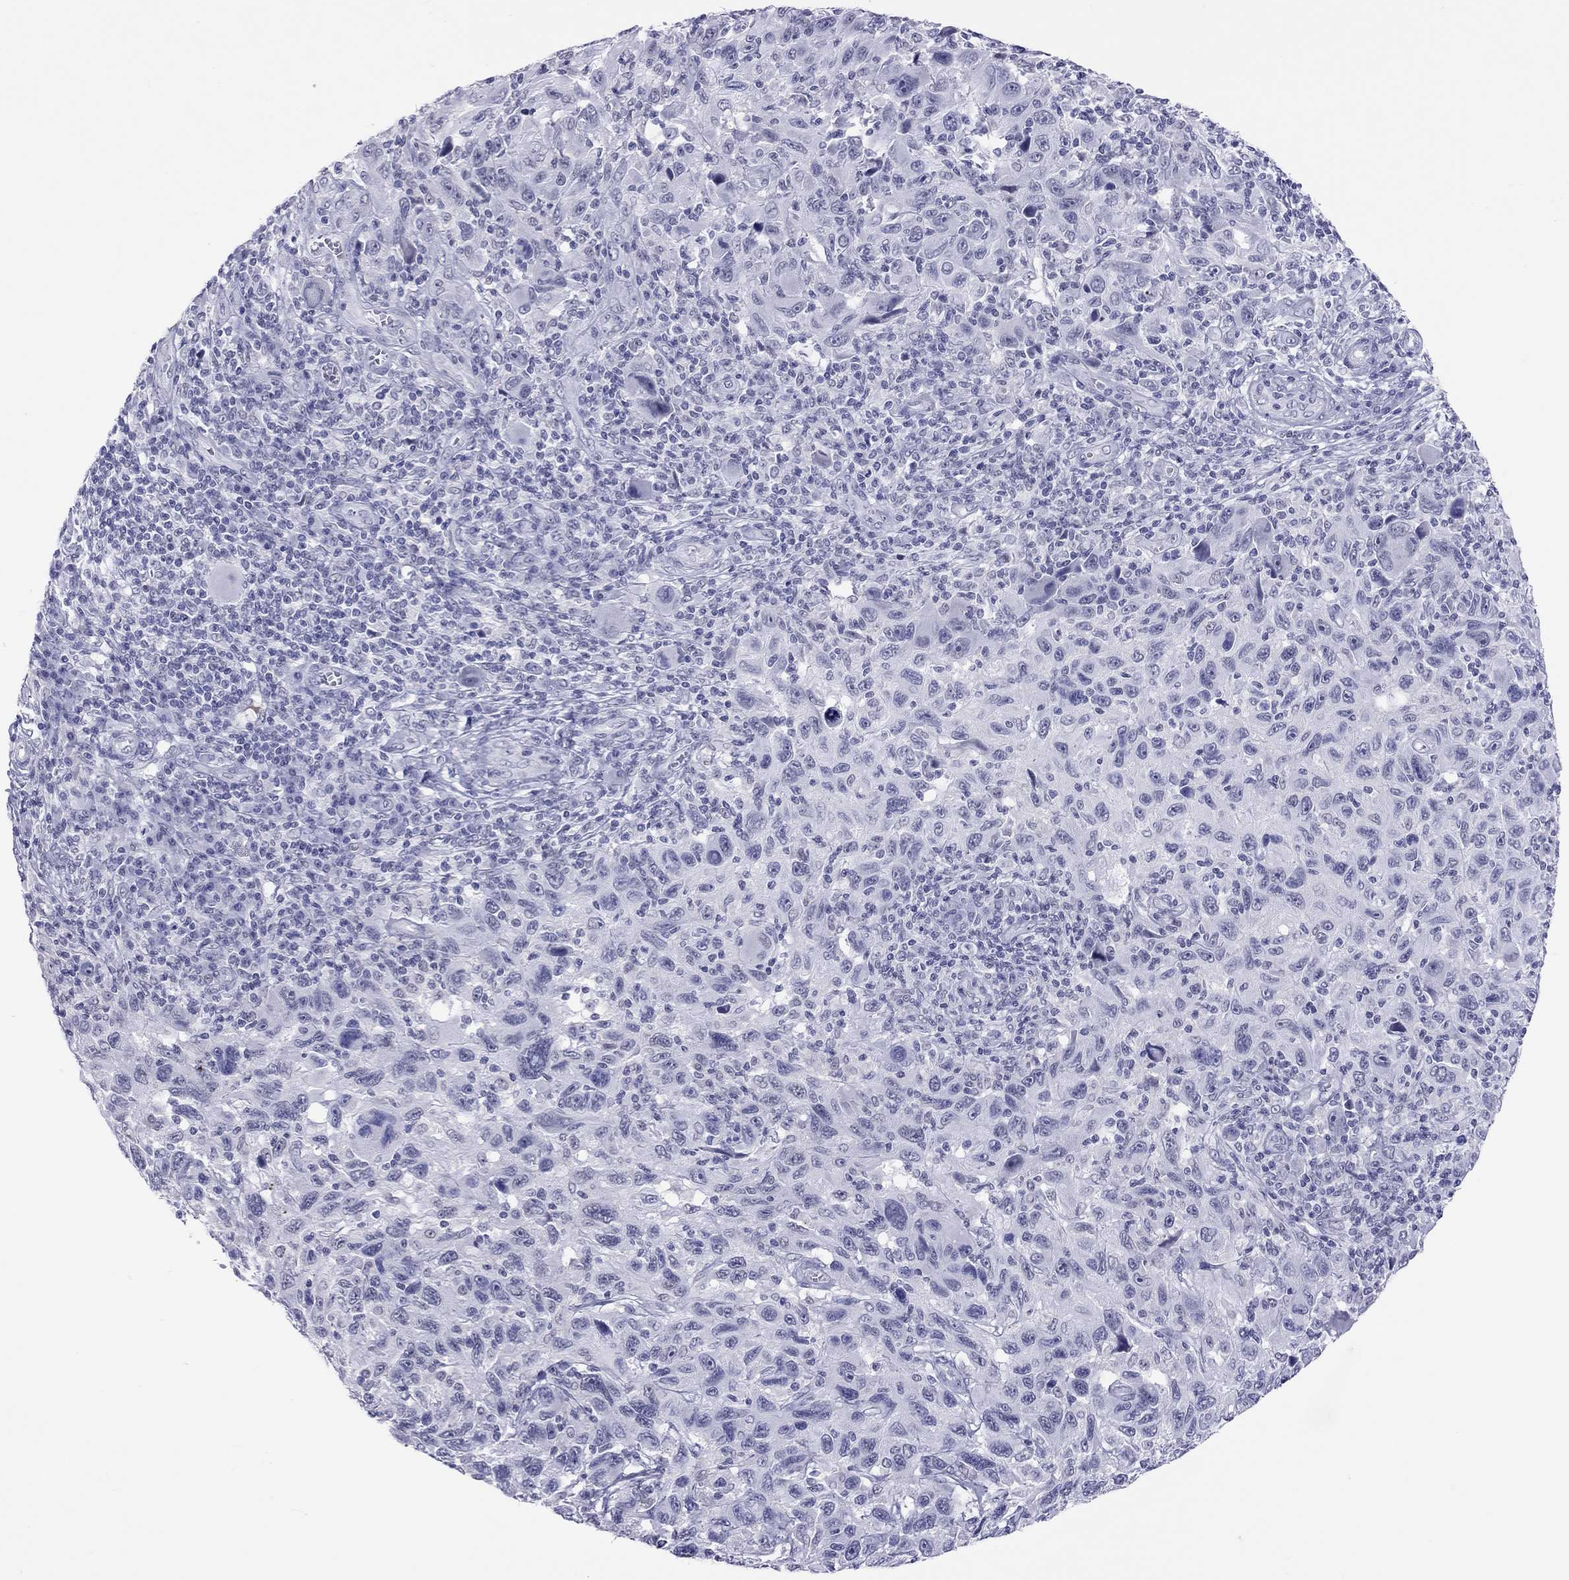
{"staining": {"intensity": "negative", "quantity": "none", "location": "none"}, "tissue": "melanoma", "cell_type": "Tumor cells", "image_type": "cancer", "snomed": [{"axis": "morphology", "description": "Malignant melanoma, NOS"}, {"axis": "topography", "description": "Skin"}], "caption": "Immunohistochemistry (IHC) of melanoma reveals no expression in tumor cells.", "gene": "JHY", "patient": {"sex": "male", "age": 53}}